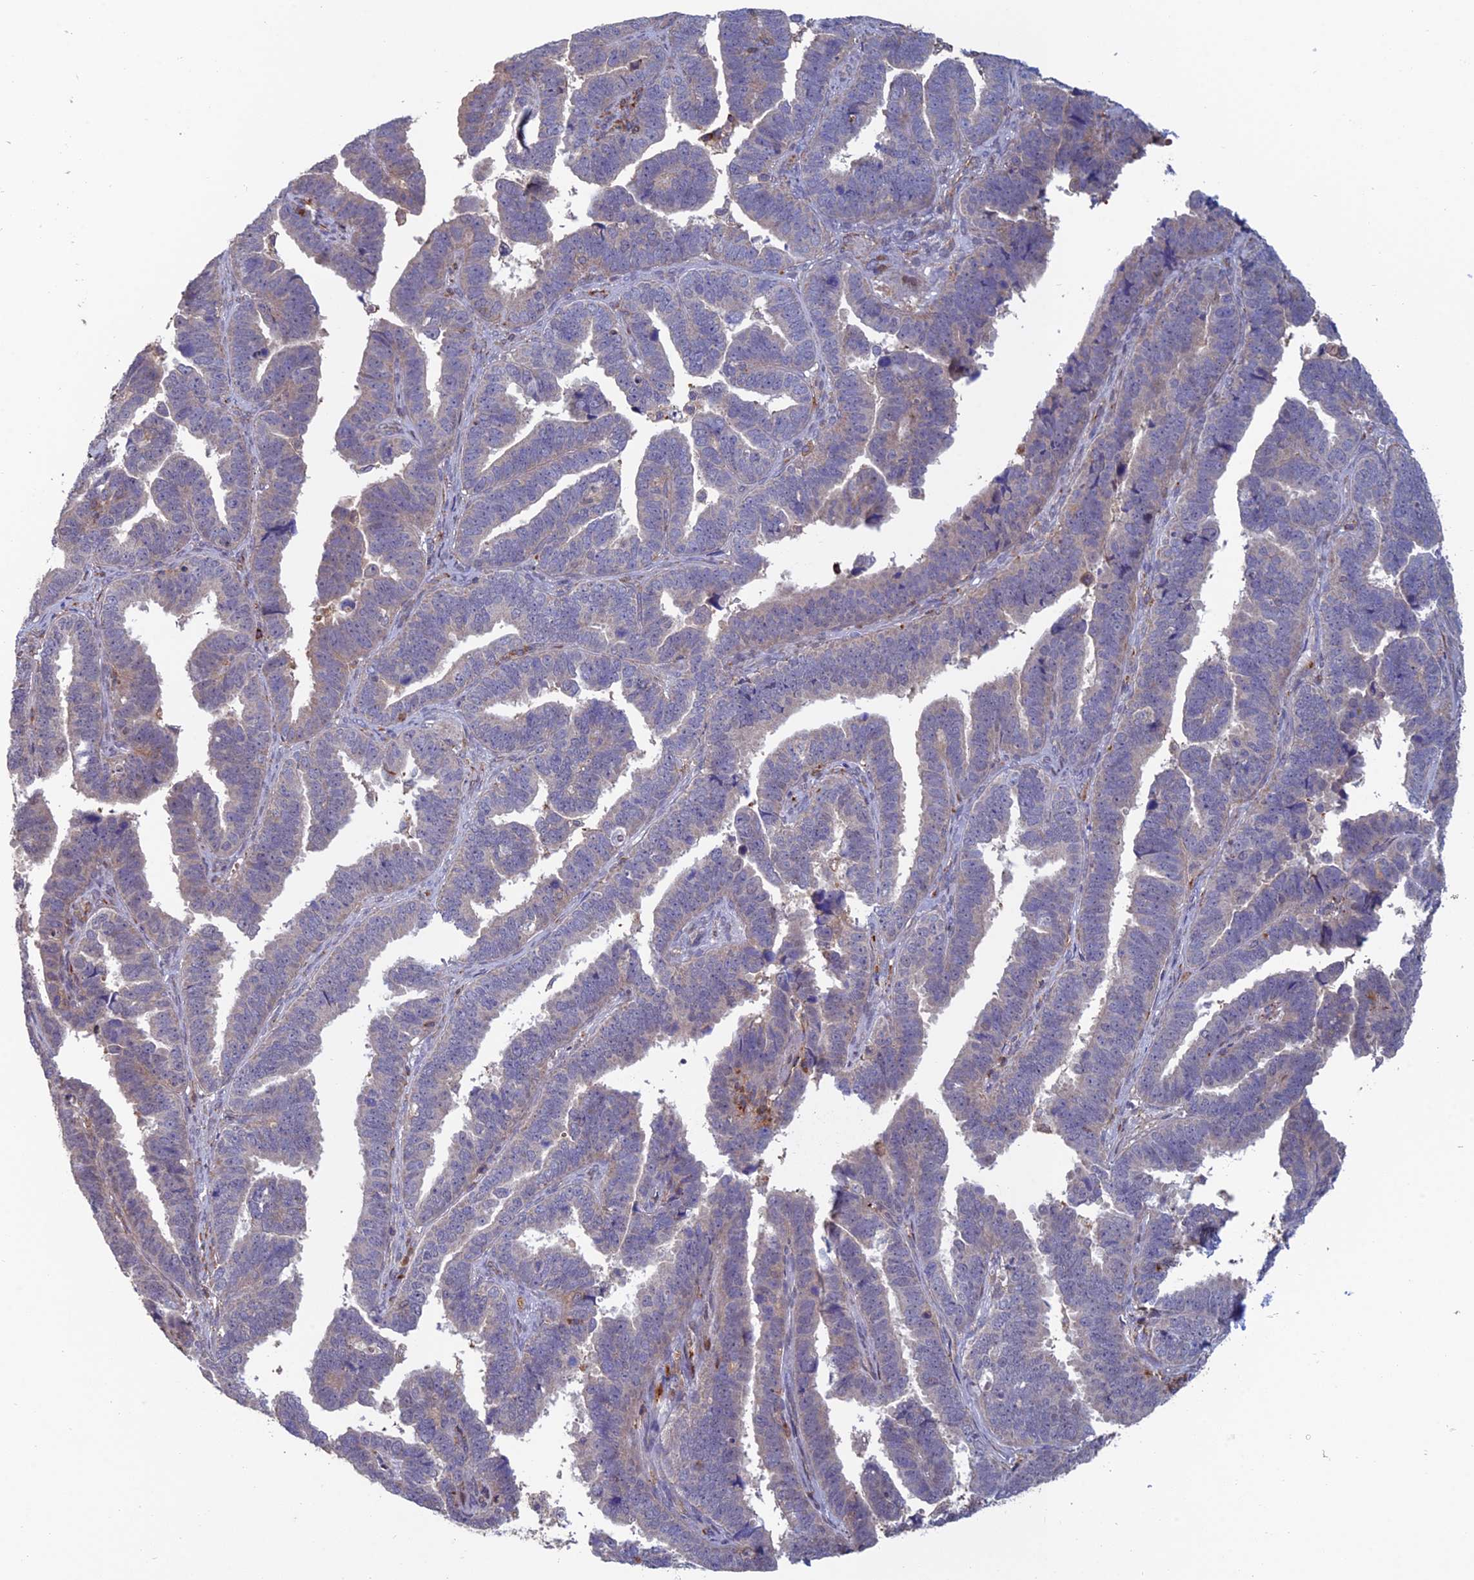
{"staining": {"intensity": "negative", "quantity": "none", "location": "none"}, "tissue": "endometrial cancer", "cell_type": "Tumor cells", "image_type": "cancer", "snomed": [{"axis": "morphology", "description": "Adenocarcinoma, NOS"}, {"axis": "topography", "description": "Endometrium"}], "caption": "Immunohistochemistry of human endometrial cancer (adenocarcinoma) reveals no positivity in tumor cells. The staining was performed using DAB to visualize the protein expression in brown, while the nuclei were stained in blue with hematoxylin (Magnification: 20x).", "gene": "C15orf62", "patient": {"sex": "female", "age": 75}}